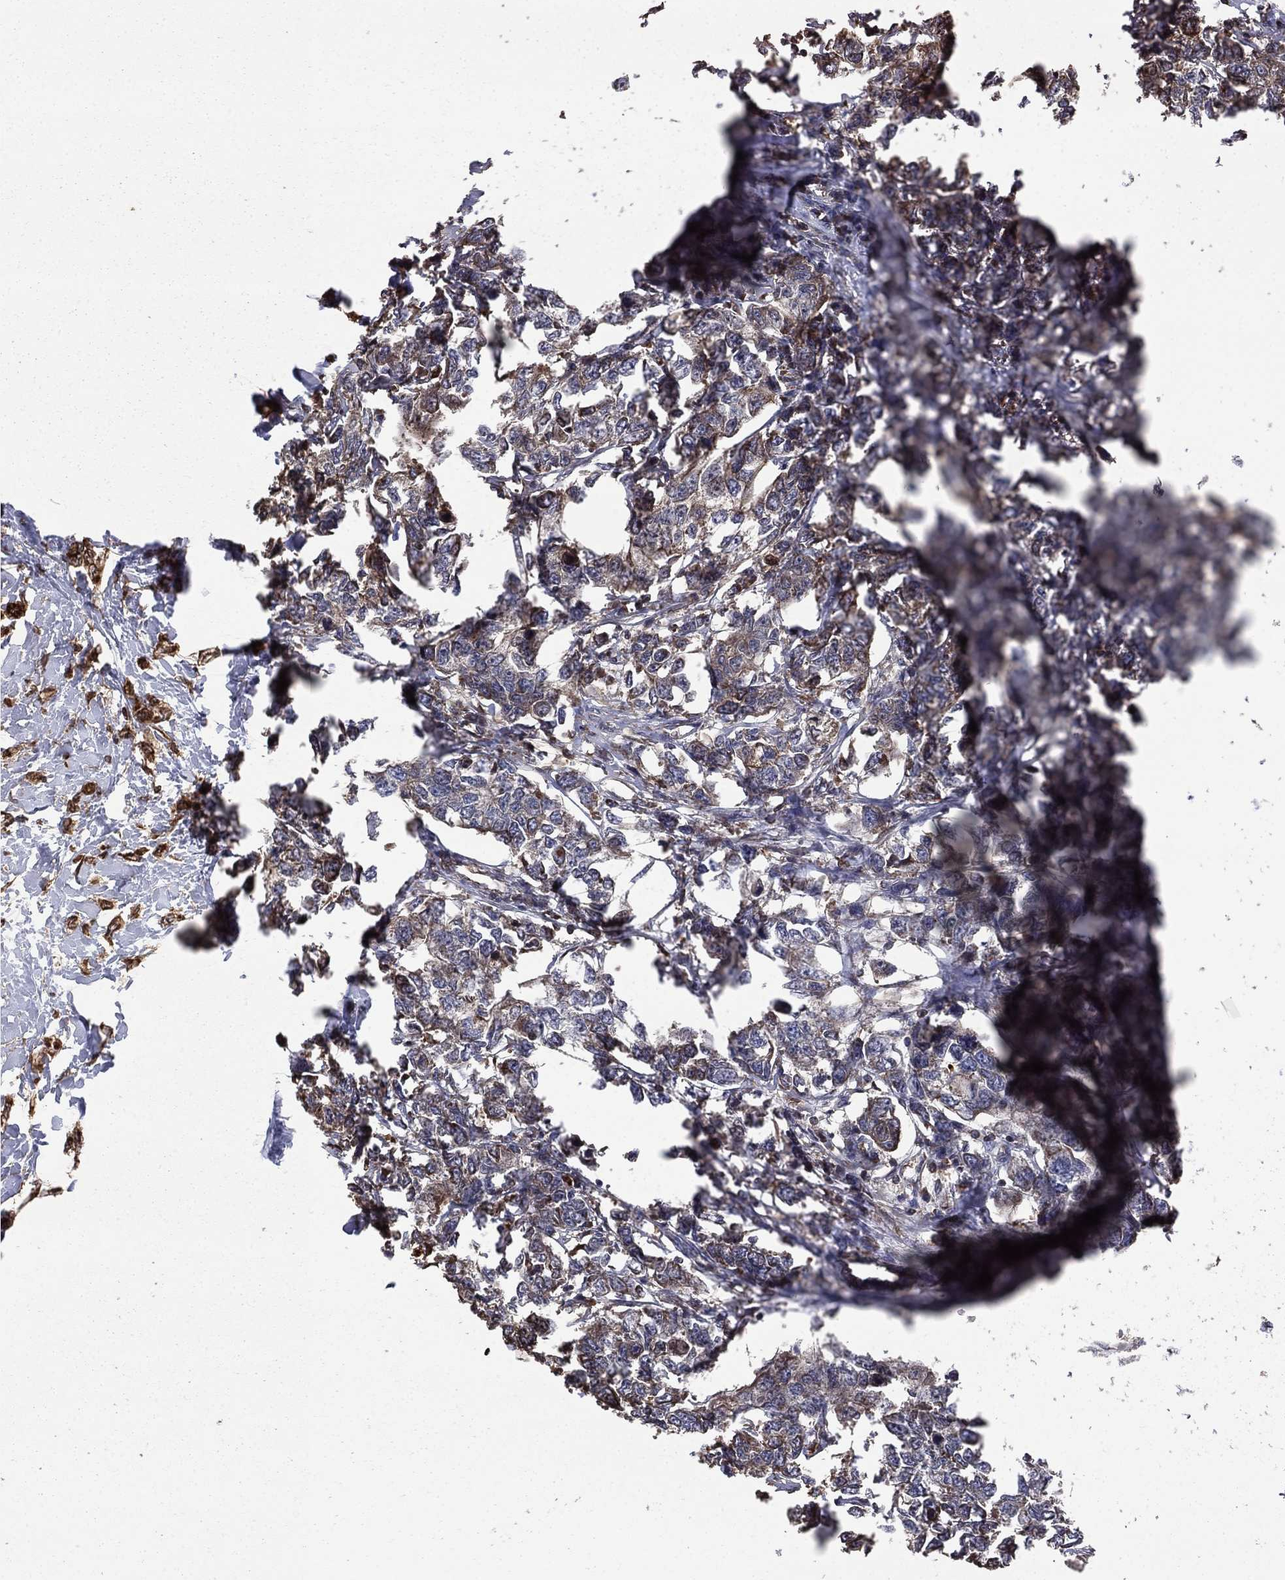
{"staining": {"intensity": "weak", "quantity": "25%-75%", "location": "cytoplasmic/membranous"}, "tissue": "breast cancer", "cell_type": "Tumor cells", "image_type": "cancer", "snomed": [{"axis": "morphology", "description": "Duct carcinoma"}, {"axis": "topography", "description": "Breast"}], "caption": "This is an image of IHC staining of breast cancer, which shows weak positivity in the cytoplasmic/membranous of tumor cells.", "gene": "GYG1", "patient": {"sex": "female", "age": 88}}